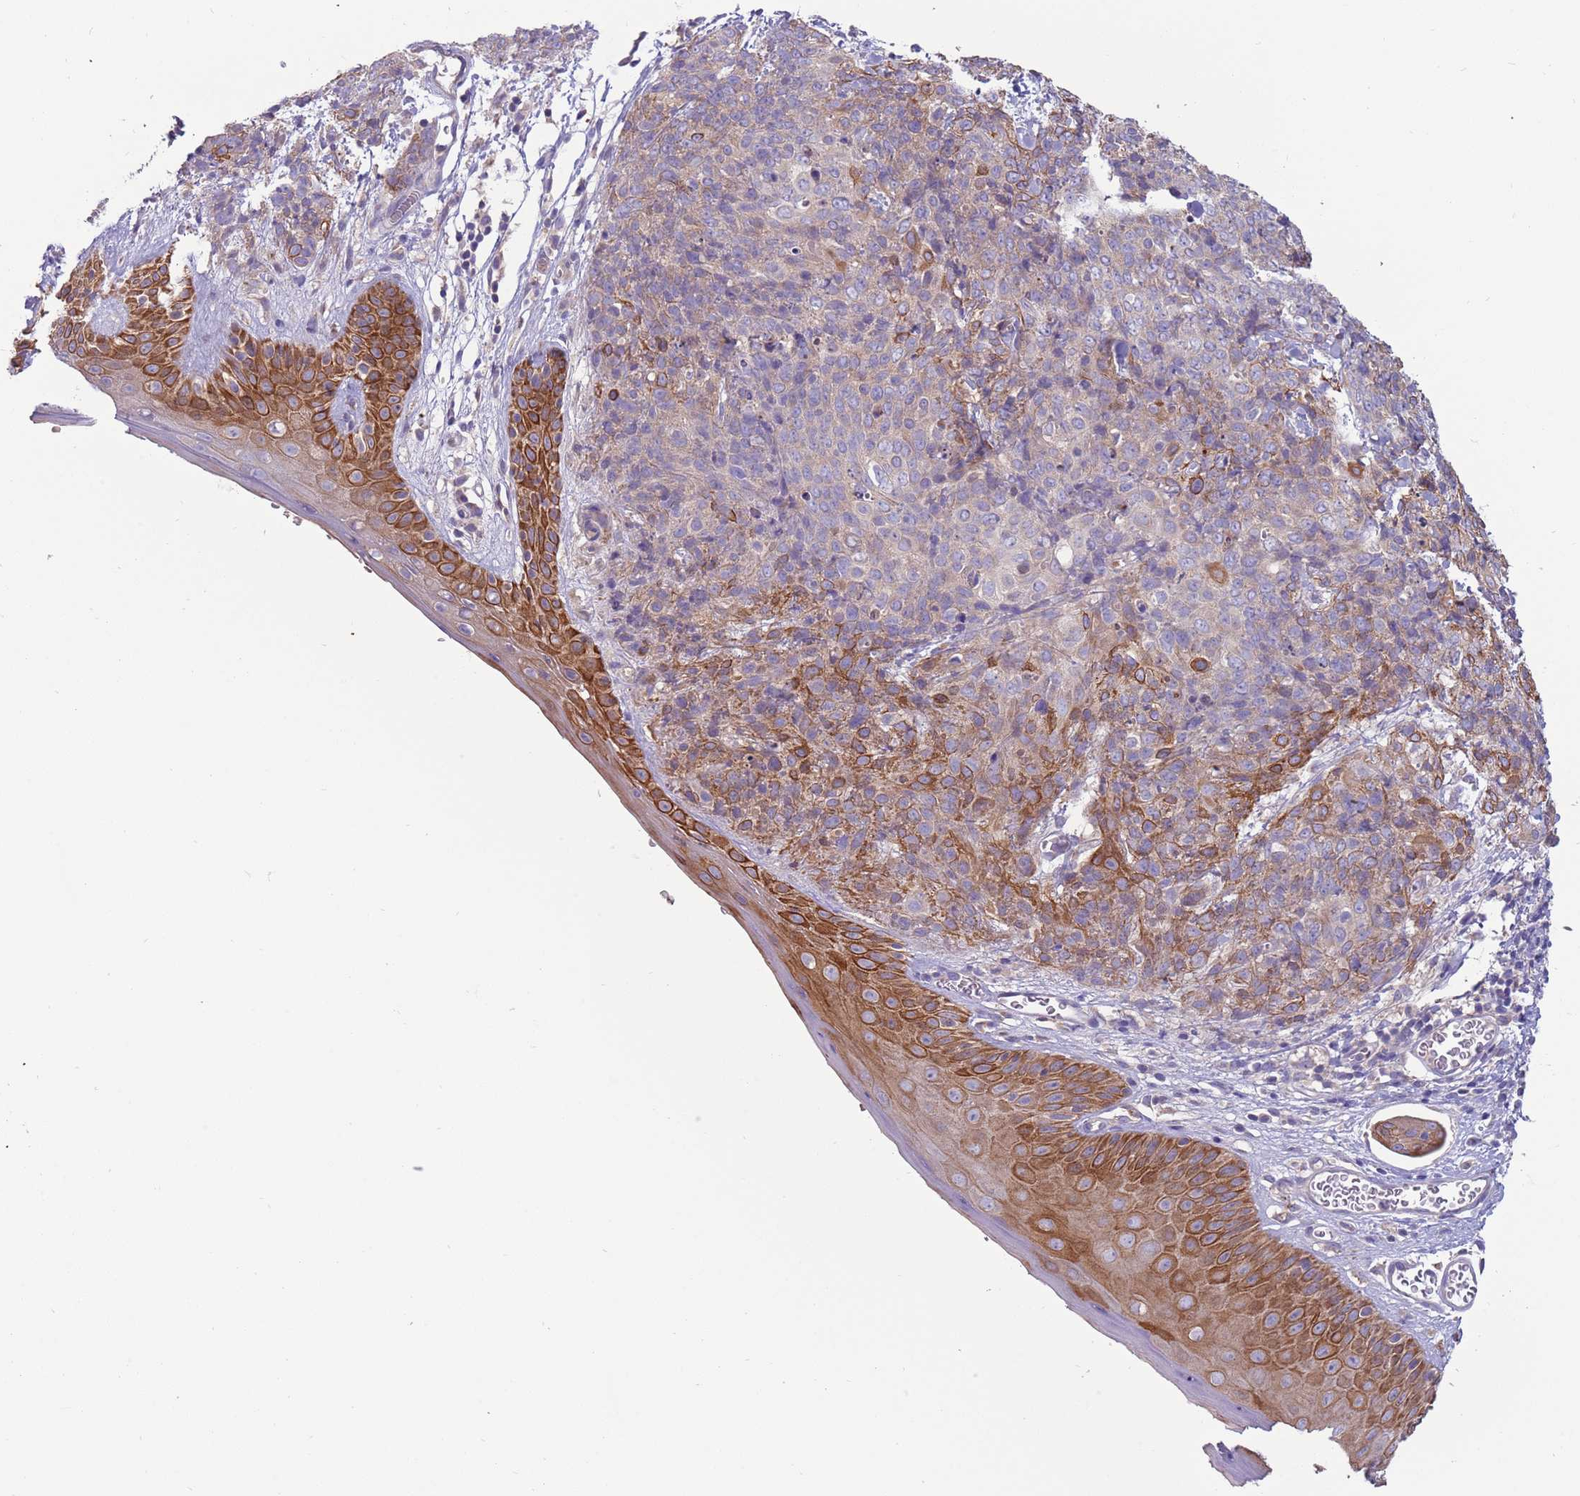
{"staining": {"intensity": "moderate", "quantity": "<25%", "location": "cytoplasmic/membranous"}, "tissue": "skin cancer", "cell_type": "Tumor cells", "image_type": "cancer", "snomed": [{"axis": "morphology", "description": "Squamous cell carcinoma, NOS"}, {"axis": "topography", "description": "Skin"}, {"axis": "topography", "description": "Vulva"}], "caption": "Skin cancer was stained to show a protein in brown. There is low levels of moderate cytoplasmic/membranous positivity in about <25% of tumor cells.", "gene": "UQCRQ", "patient": {"sex": "female", "age": 85}}